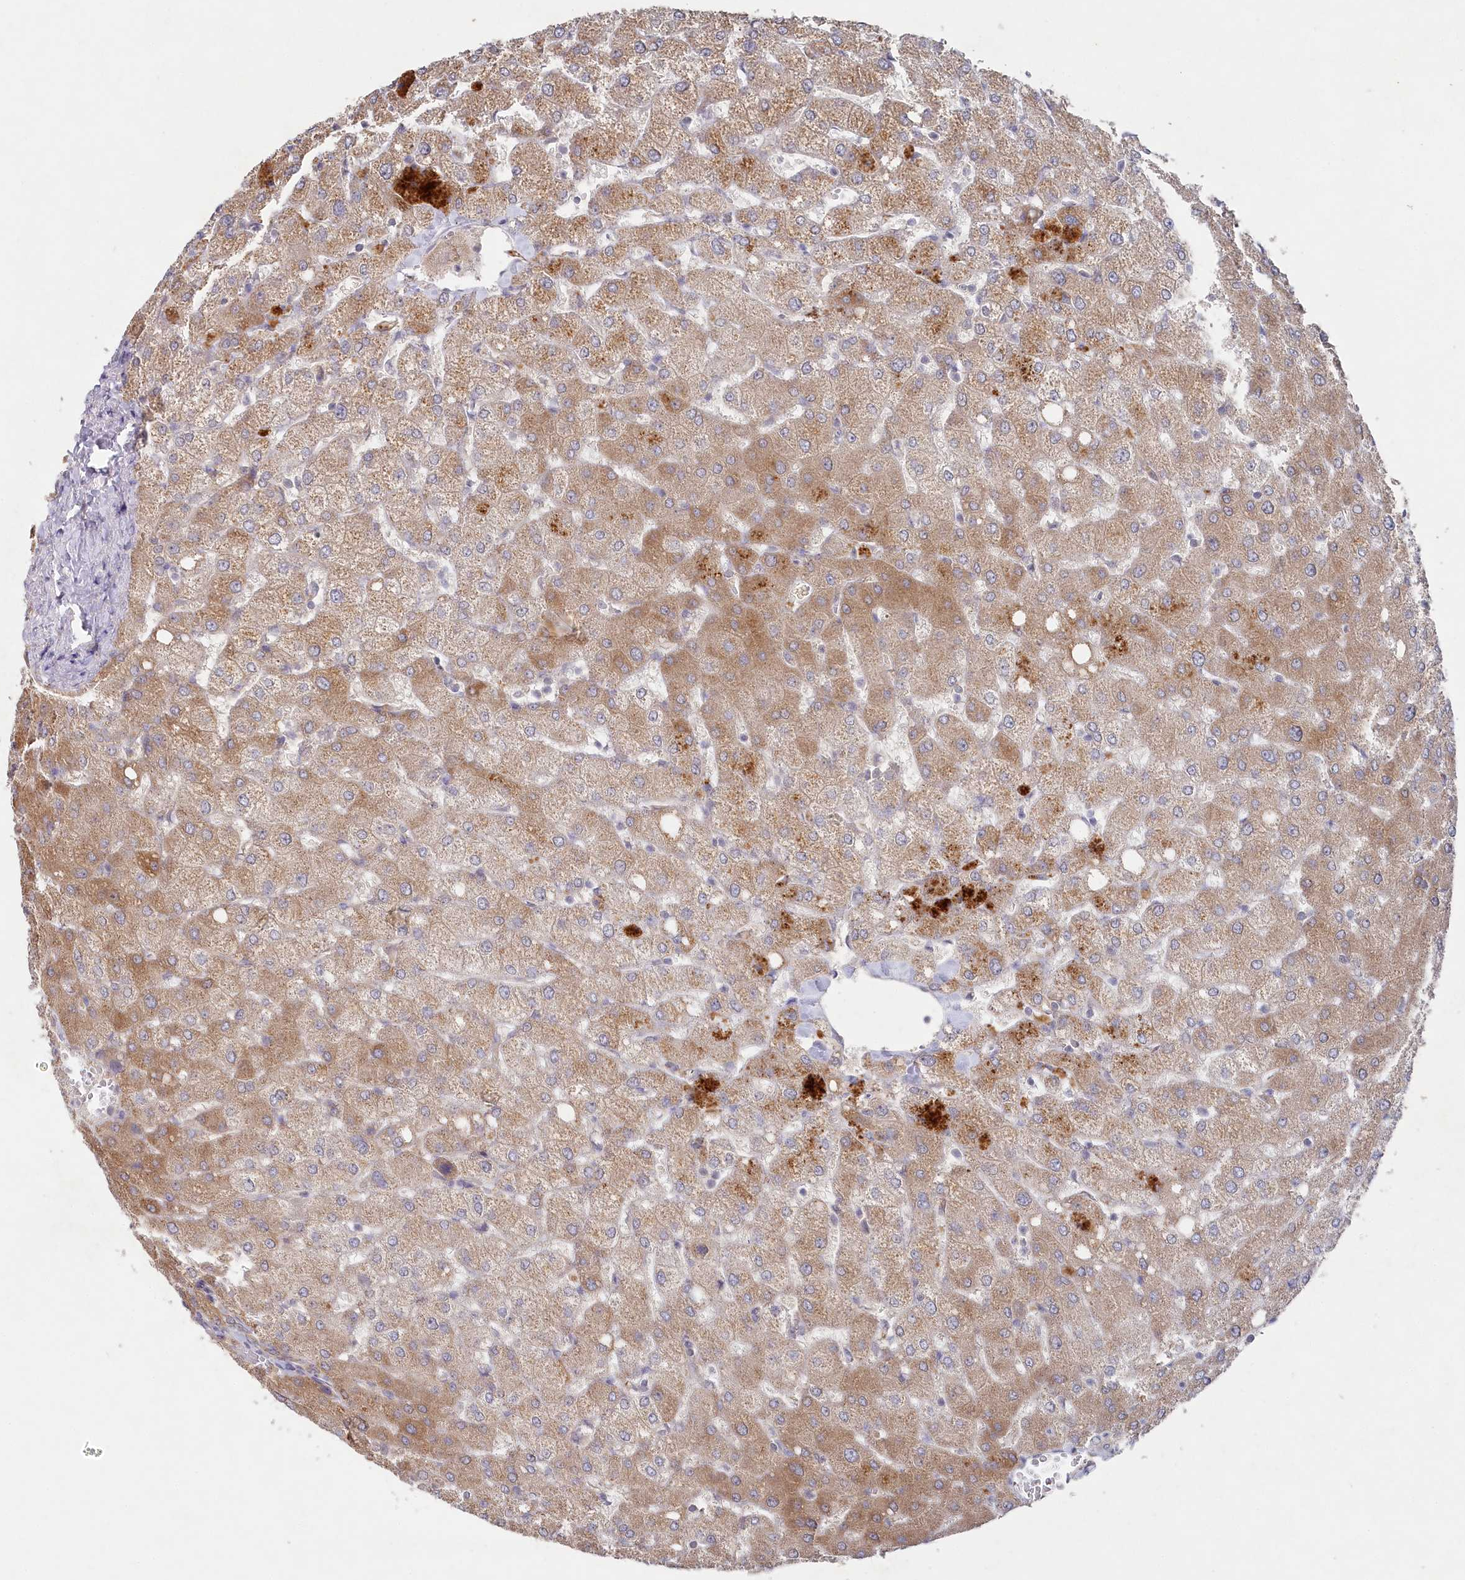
{"staining": {"intensity": "negative", "quantity": "none", "location": "none"}, "tissue": "liver", "cell_type": "Cholangiocytes", "image_type": "normal", "snomed": [{"axis": "morphology", "description": "Normal tissue, NOS"}, {"axis": "topography", "description": "Liver"}], "caption": "DAB (3,3'-diaminobenzidine) immunohistochemical staining of unremarkable liver reveals no significant positivity in cholangiocytes.", "gene": "AAMDC", "patient": {"sex": "female", "age": 54}}